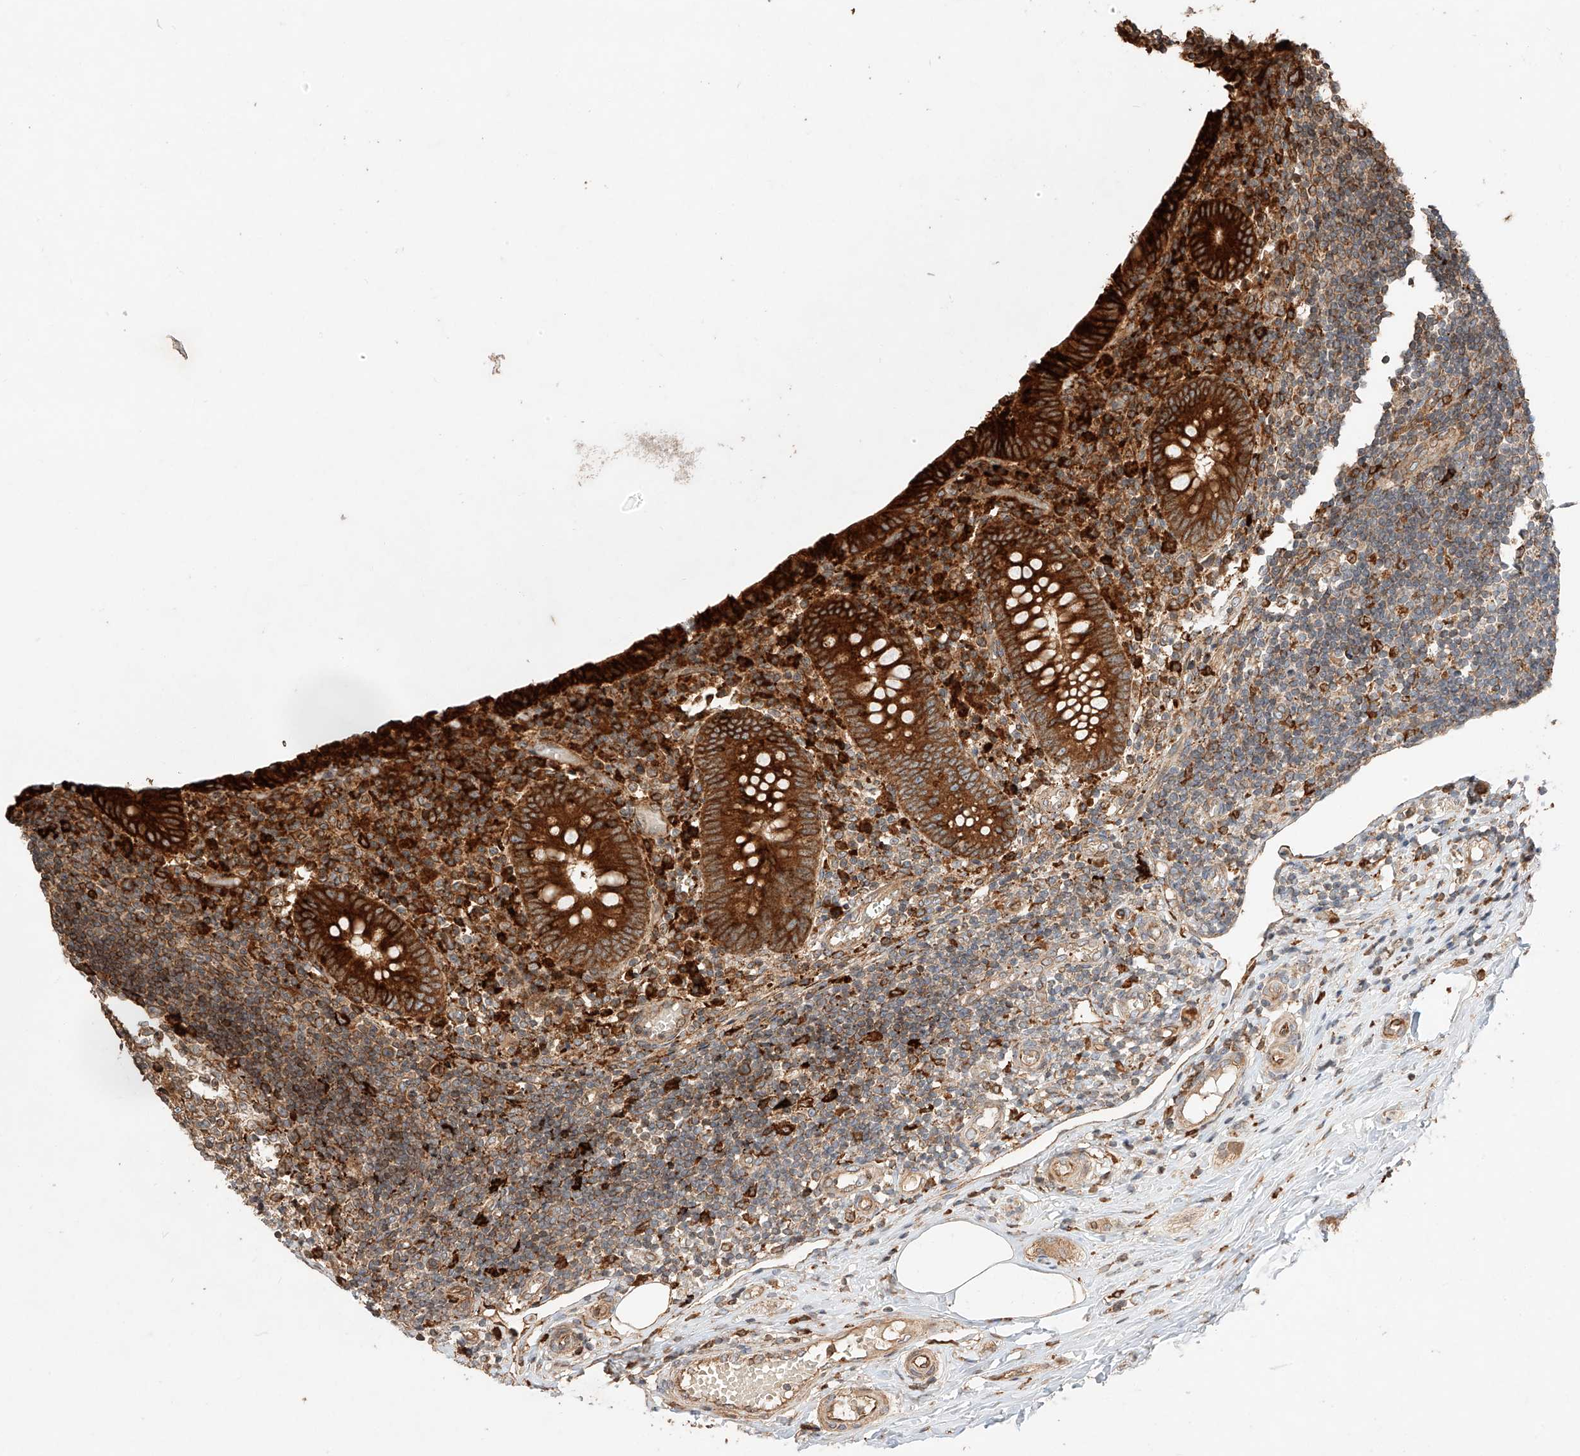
{"staining": {"intensity": "strong", "quantity": ">75%", "location": "cytoplasmic/membranous"}, "tissue": "appendix", "cell_type": "Glandular cells", "image_type": "normal", "snomed": [{"axis": "morphology", "description": "Normal tissue, NOS"}, {"axis": "topography", "description": "Appendix"}], "caption": "Protein expression analysis of benign appendix demonstrates strong cytoplasmic/membranous expression in about >75% of glandular cells. Nuclei are stained in blue.", "gene": "ZNF84", "patient": {"sex": "female", "age": 17}}